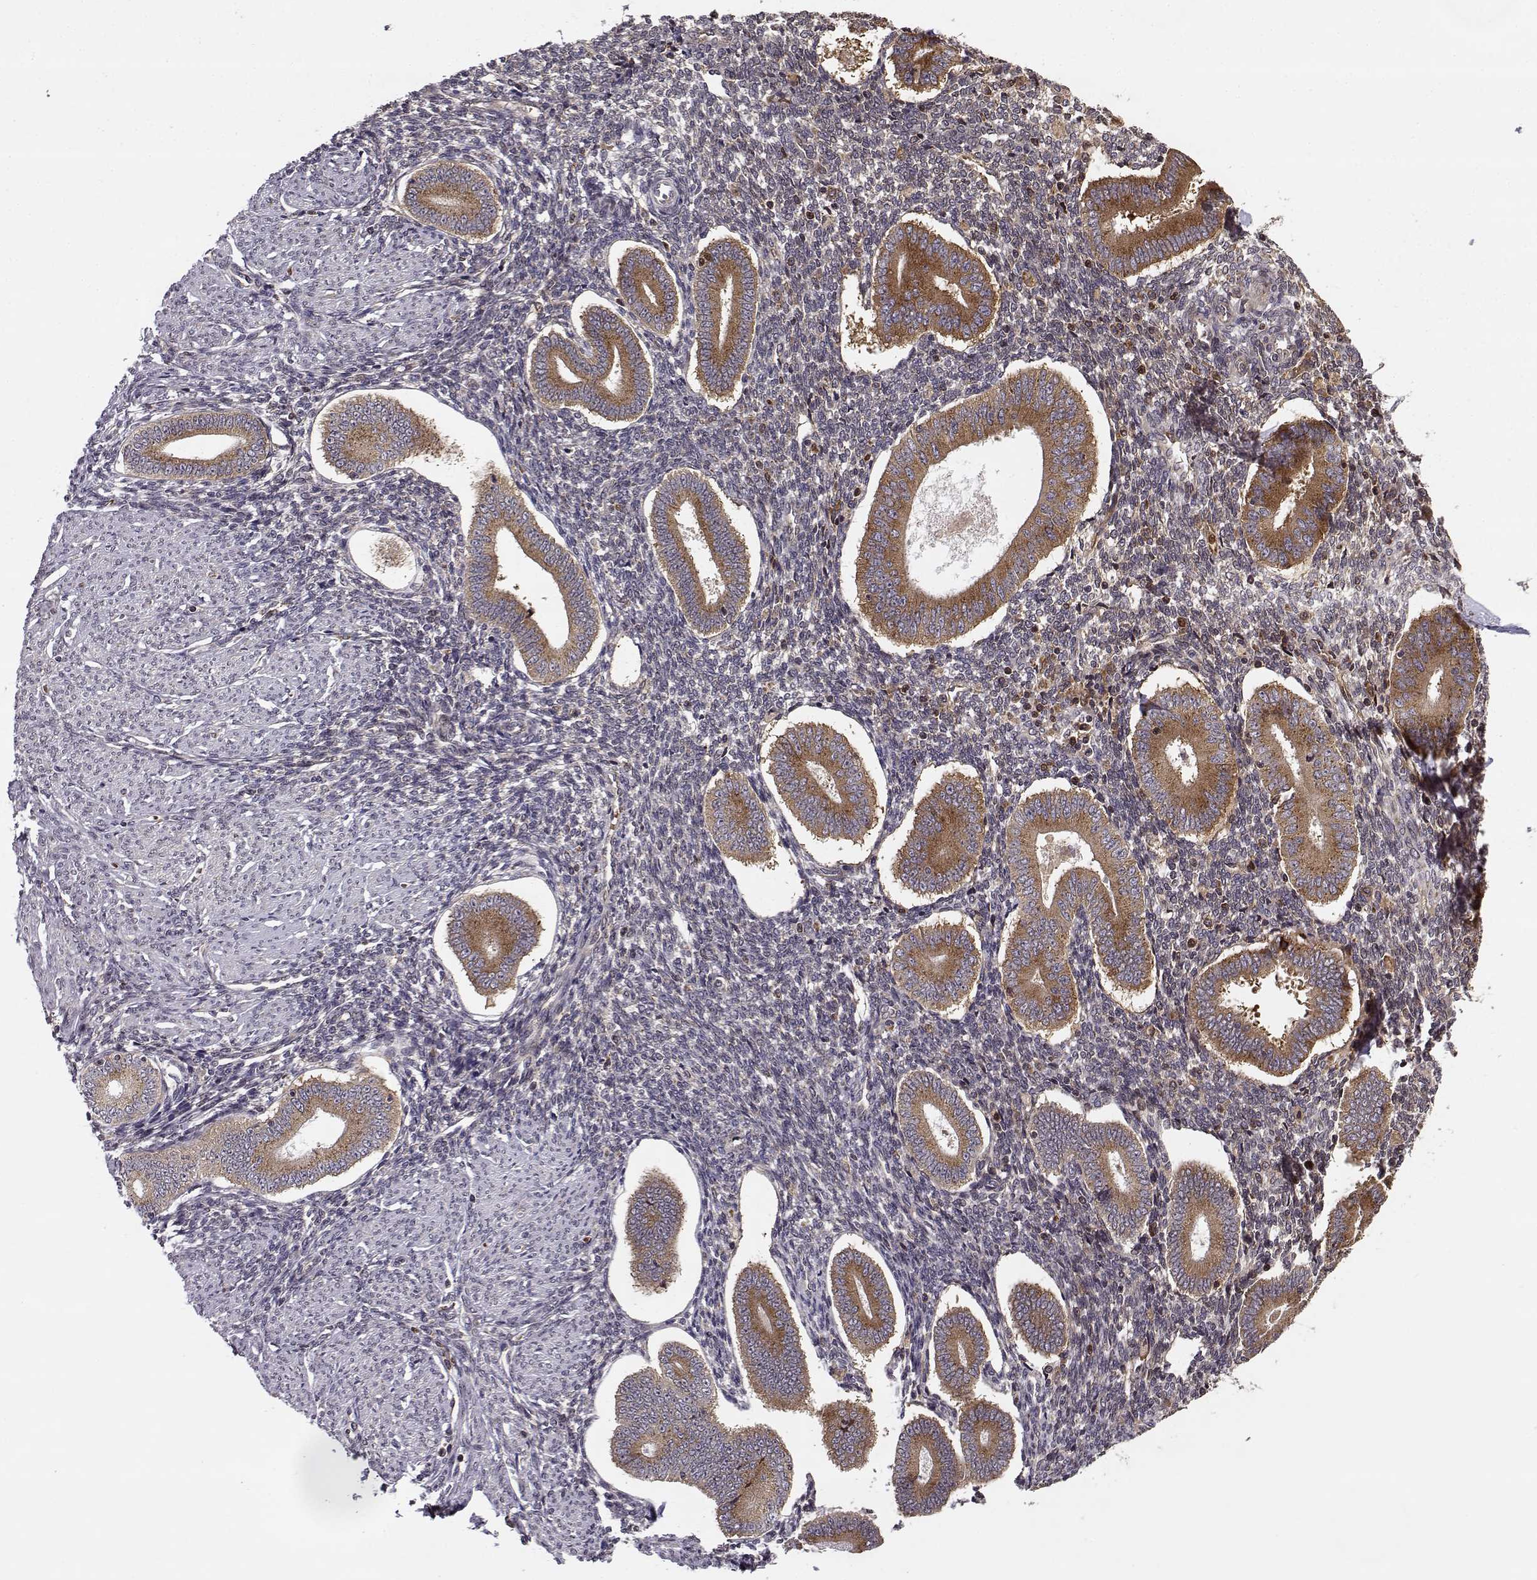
{"staining": {"intensity": "moderate", "quantity": "<25%", "location": "cytoplasmic/membranous"}, "tissue": "endometrium", "cell_type": "Cells in endometrial stroma", "image_type": "normal", "snomed": [{"axis": "morphology", "description": "Normal tissue, NOS"}, {"axis": "topography", "description": "Endometrium"}], "caption": "A low amount of moderate cytoplasmic/membranous positivity is seen in about <25% of cells in endometrial stroma in normal endometrium.", "gene": "RPL31", "patient": {"sex": "female", "age": 40}}